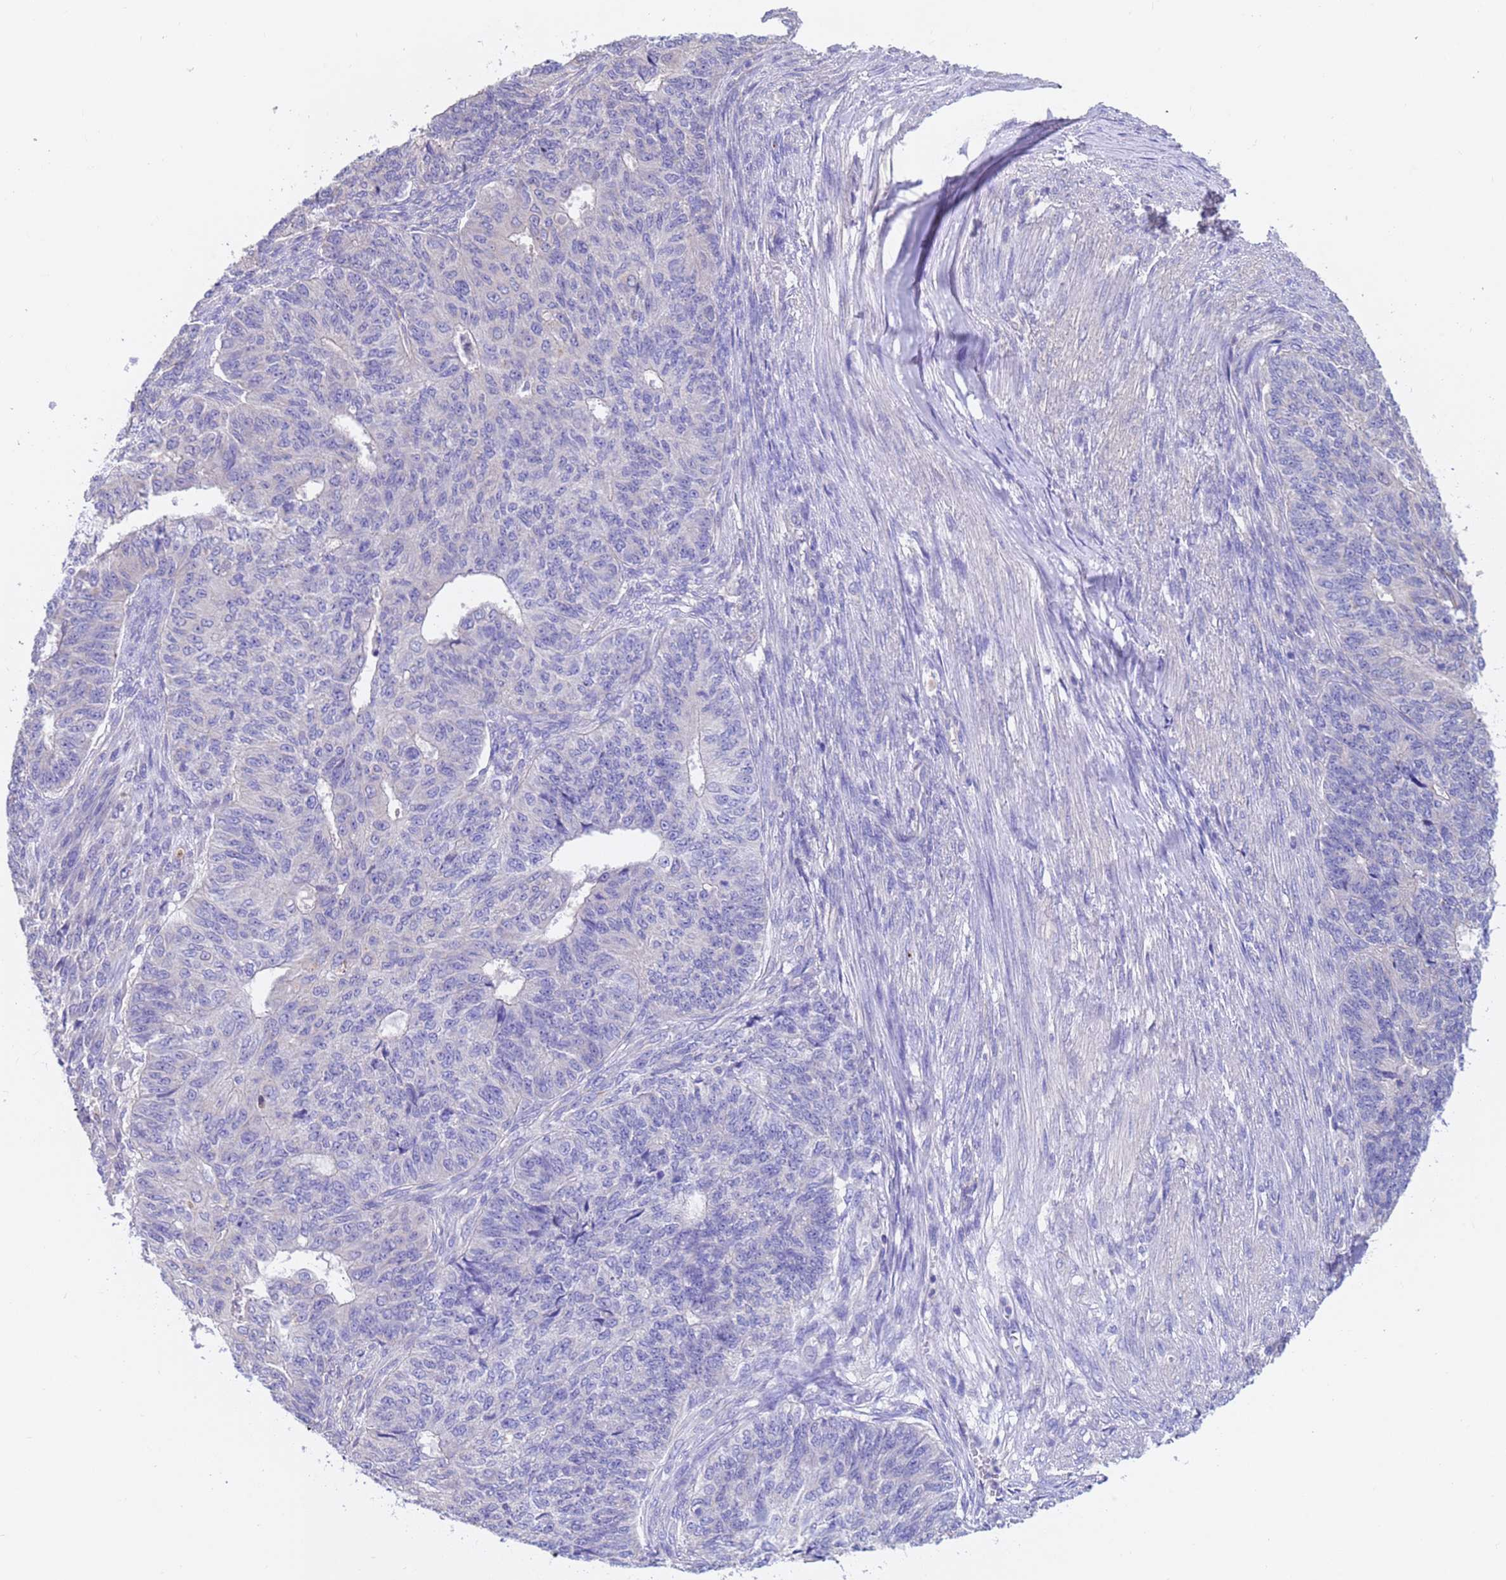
{"staining": {"intensity": "negative", "quantity": "none", "location": "none"}, "tissue": "endometrial cancer", "cell_type": "Tumor cells", "image_type": "cancer", "snomed": [{"axis": "morphology", "description": "Adenocarcinoma, NOS"}, {"axis": "topography", "description": "Endometrium"}], "caption": "An immunohistochemistry image of endometrial adenocarcinoma is shown. There is no staining in tumor cells of endometrial adenocarcinoma.", "gene": "SRL", "patient": {"sex": "female", "age": 32}}